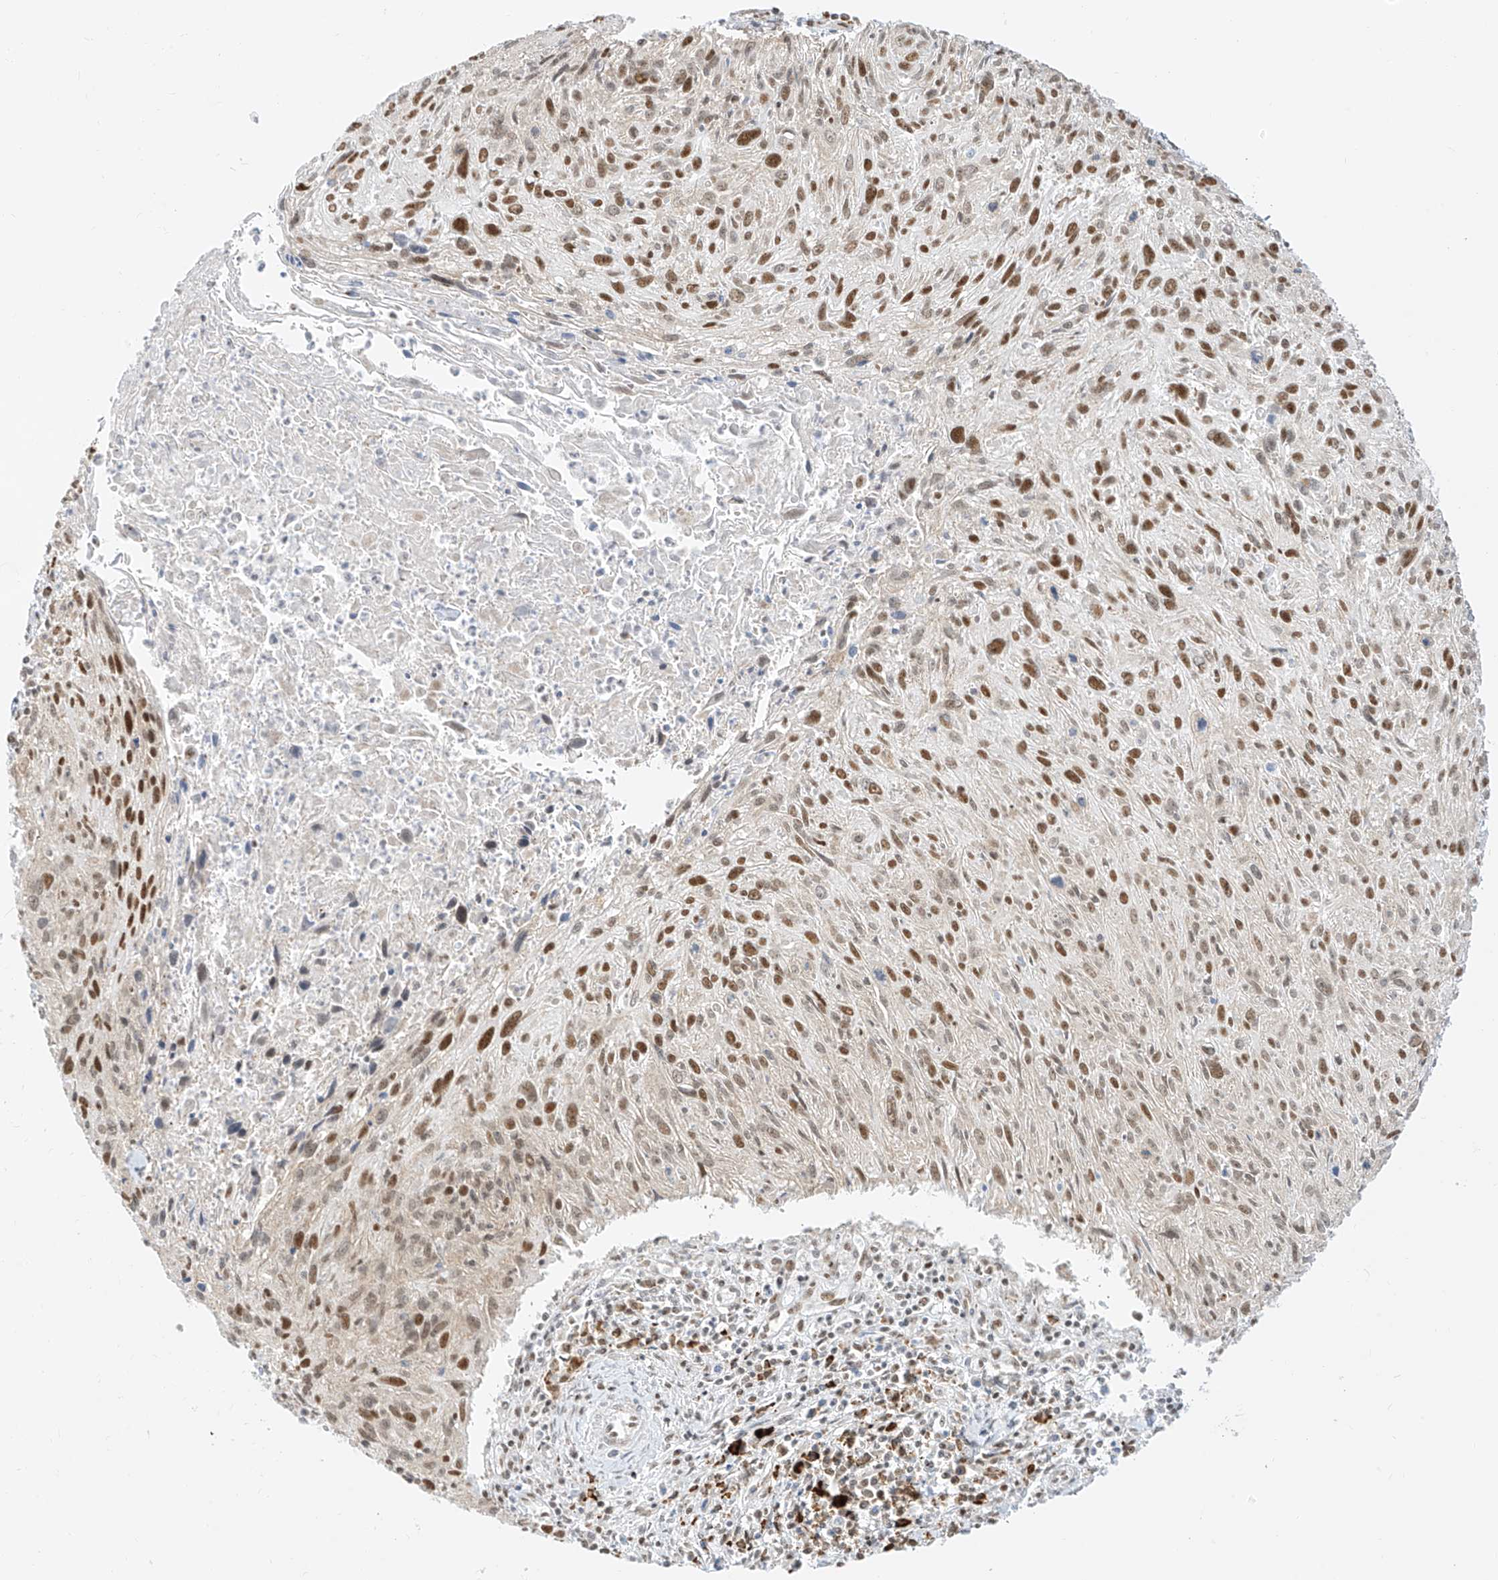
{"staining": {"intensity": "moderate", "quantity": ">75%", "location": "nuclear"}, "tissue": "cervical cancer", "cell_type": "Tumor cells", "image_type": "cancer", "snomed": [{"axis": "morphology", "description": "Squamous cell carcinoma, NOS"}, {"axis": "topography", "description": "Cervix"}], "caption": "Protein staining by immunohistochemistry shows moderate nuclear positivity in about >75% of tumor cells in squamous cell carcinoma (cervical).", "gene": "SUPT5H", "patient": {"sex": "female", "age": 51}}